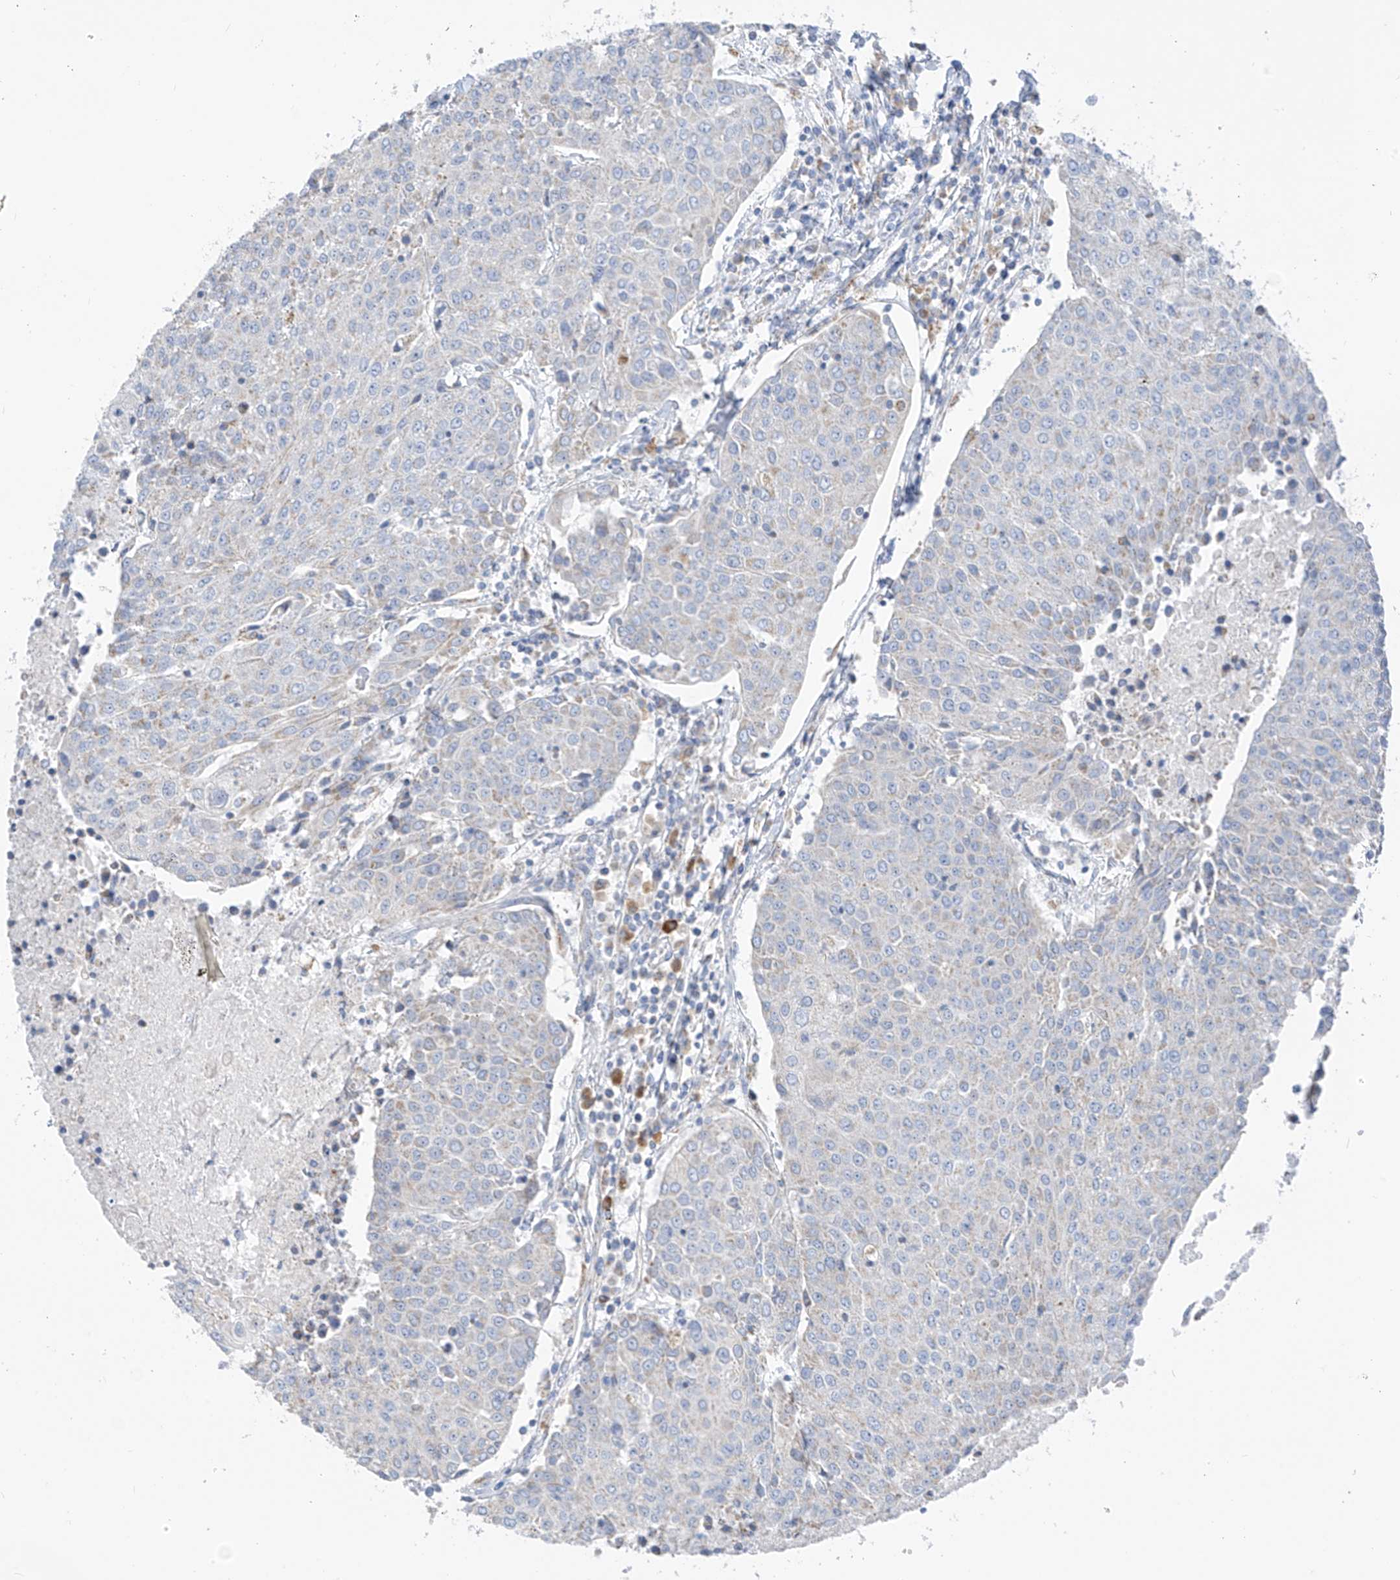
{"staining": {"intensity": "negative", "quantity": "none", "location": "none"}, "tissue": "urothelial cancer", "cell_type": "Tumor cells", "image_type": "cancer", "snomed": [{"axis": "morphology", "description": "Urothelial carcinoma, High grade"}, {"axis": "topography", "description": "Urinary bladder"}], "caption": "A micrograph of urothelial cancer stained for a protein shows no brown staining in tumor cells.", "gene": "ZNF404", "patient": {"sex": "female", "age": 85}}